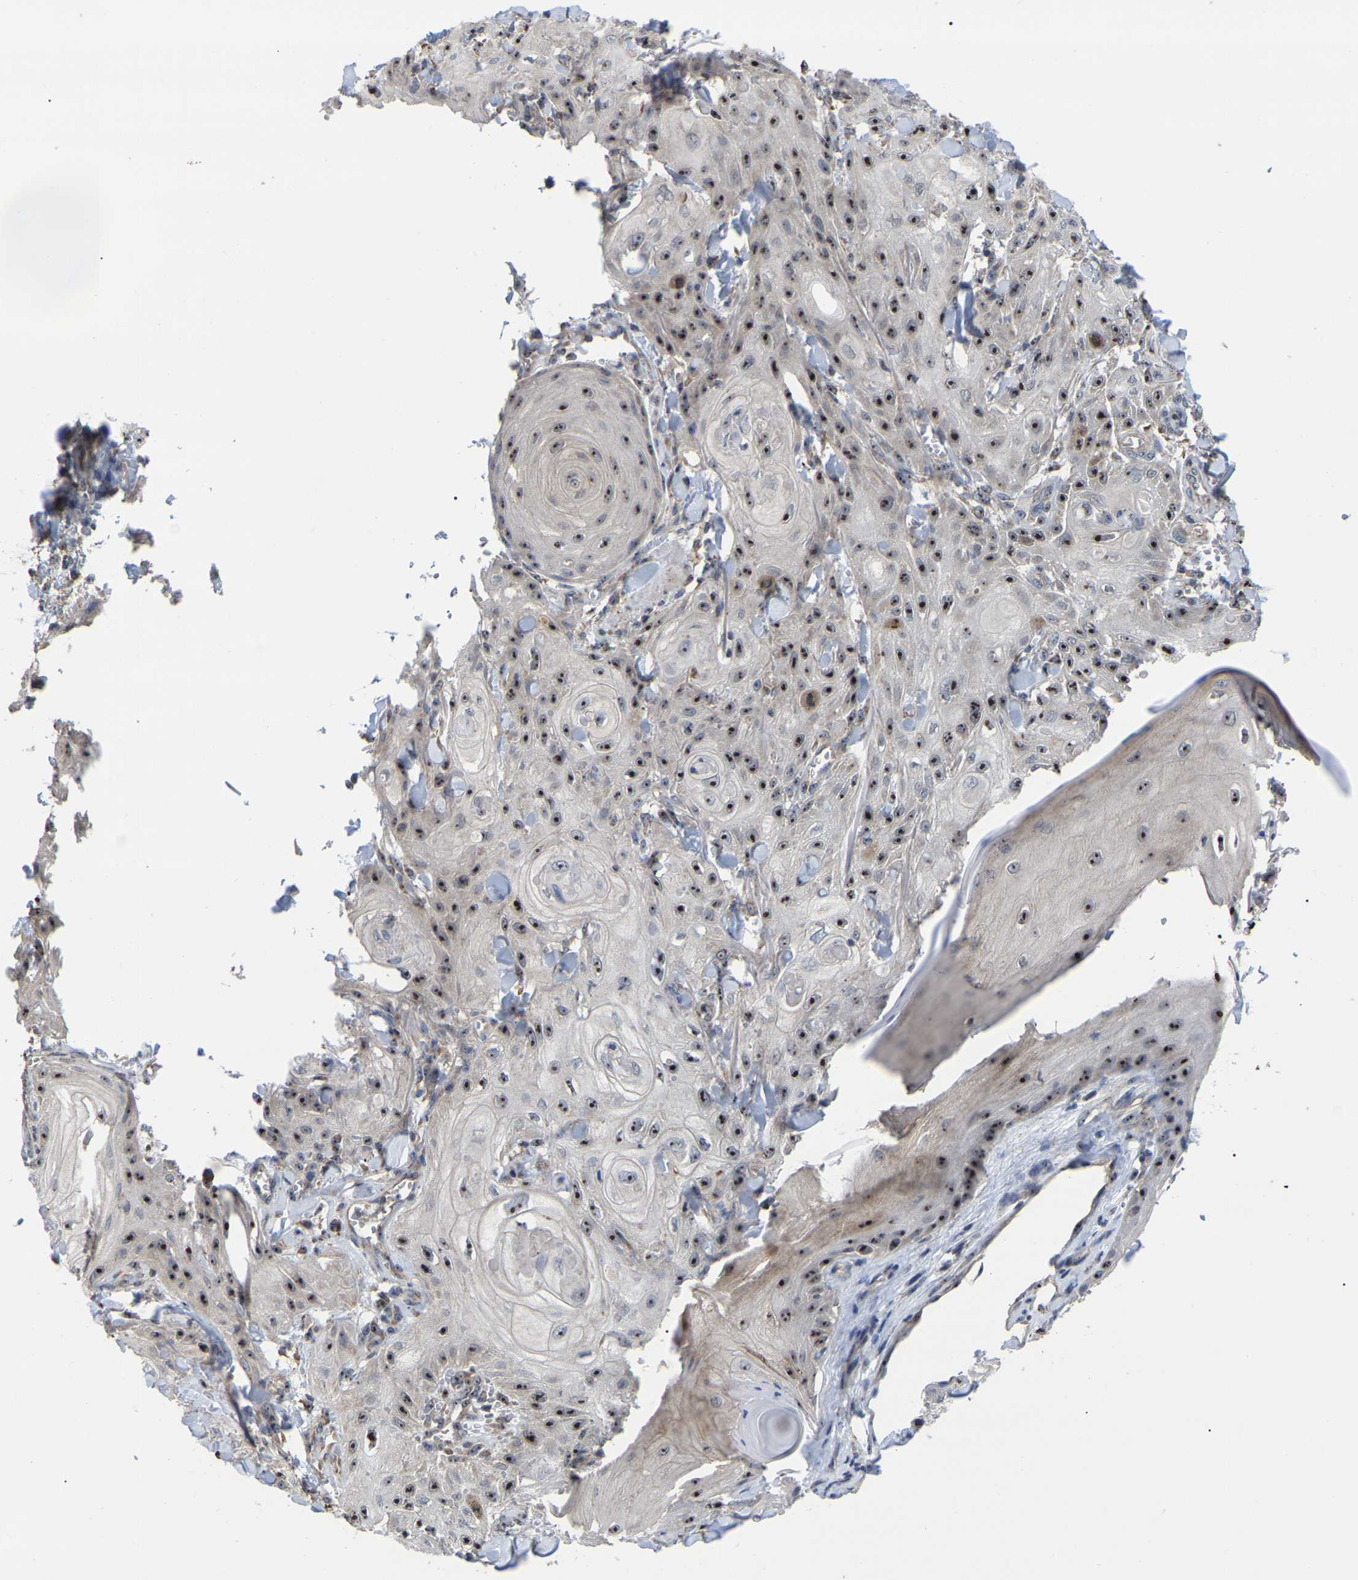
{"staining": {"intensity": "strong", "quantity": ">75%", "location": "nuclear"}, "tissue": "skin cancer", "cell_type": "Tumor cells", "image_type": "cancer", "snomed": [{"axis": "morphology", "description": "Squamous cell carcinoma, NOS"}, {"axis": "topography", "description": "Skin"}], "caption": "Human skin cancer (squamous cell carcinoma) stained with a protein marker shows strong staining in tumor cells.", "gene": "NOP53", "patient": {"sex": "male", "age": 74}}